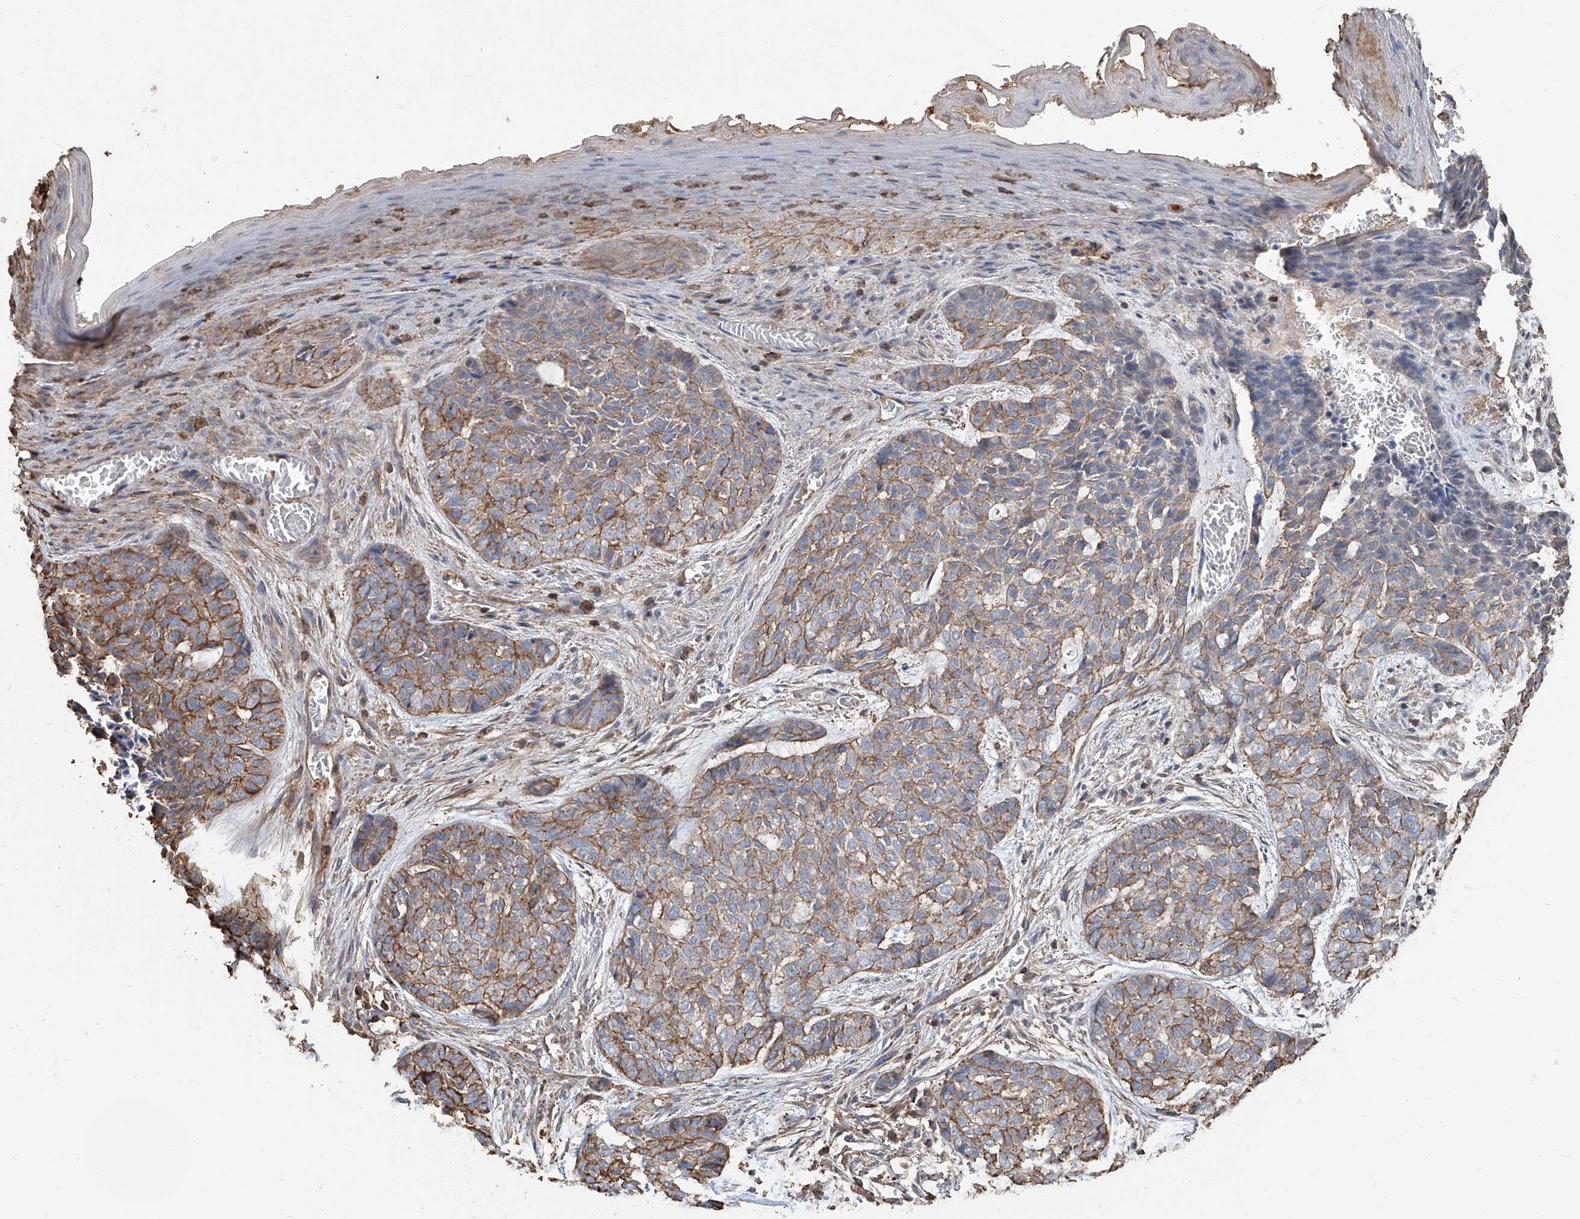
{"staining": {"intensity": "moderate", "quantity": "25%-75%", "location": "cytoplasmic/membranous"}, "tissue": "skin cancer", "cell_type": "Tumor cells", "image_type": "cancer", "snomed": [{"axis": "morphology", "description": "Basal cell carcinoma"}, {"axis": "topography", "description": "Skin"}], "caption": "An image of human skin cancer (basal cell carcinoma) stained for a protein displays moderate cytoplasmic/membranous brown staining in tumor cells.", "gene": "PIEZO2", "patient": {"sex": "female", "age": 64}}